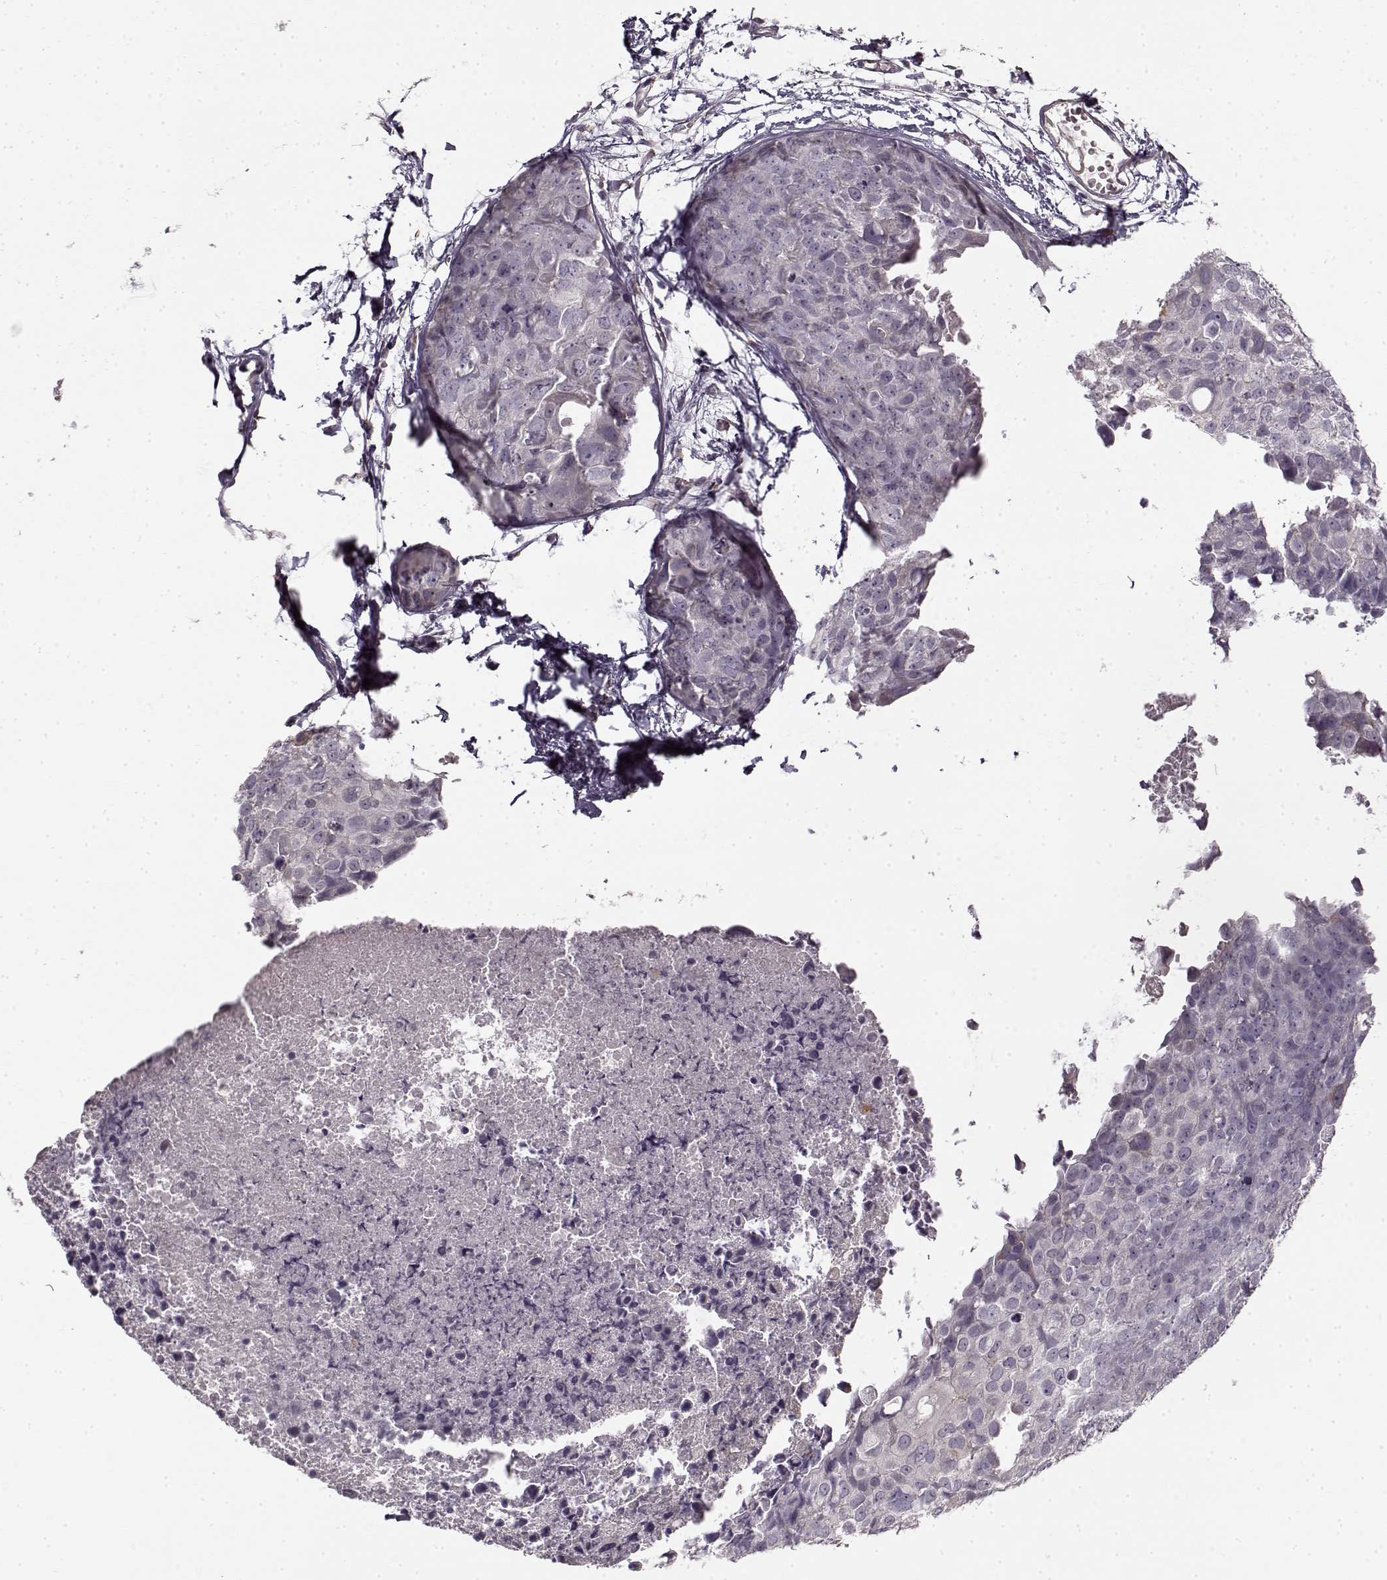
{"staining": {"intensity": "negative", "quantity": "none", "location": "none"}, "tissue": "breast cancer", "cell_type": "Tumor cells", "image_type": "cancer", "snomed": [{"axis": "morphology", "description": "Duct carcinoma"}, {"axis": "topography", "description": "Breast"}], "caption": "DAB (3,3'-diaminobenzidine) immunohistochemical staining of human breast infiltrating ductal carcinoma exhibits no significant staining in tumor cells.", "gene": "LAMB2", "patient": {"sex": "female", "age": 38}}